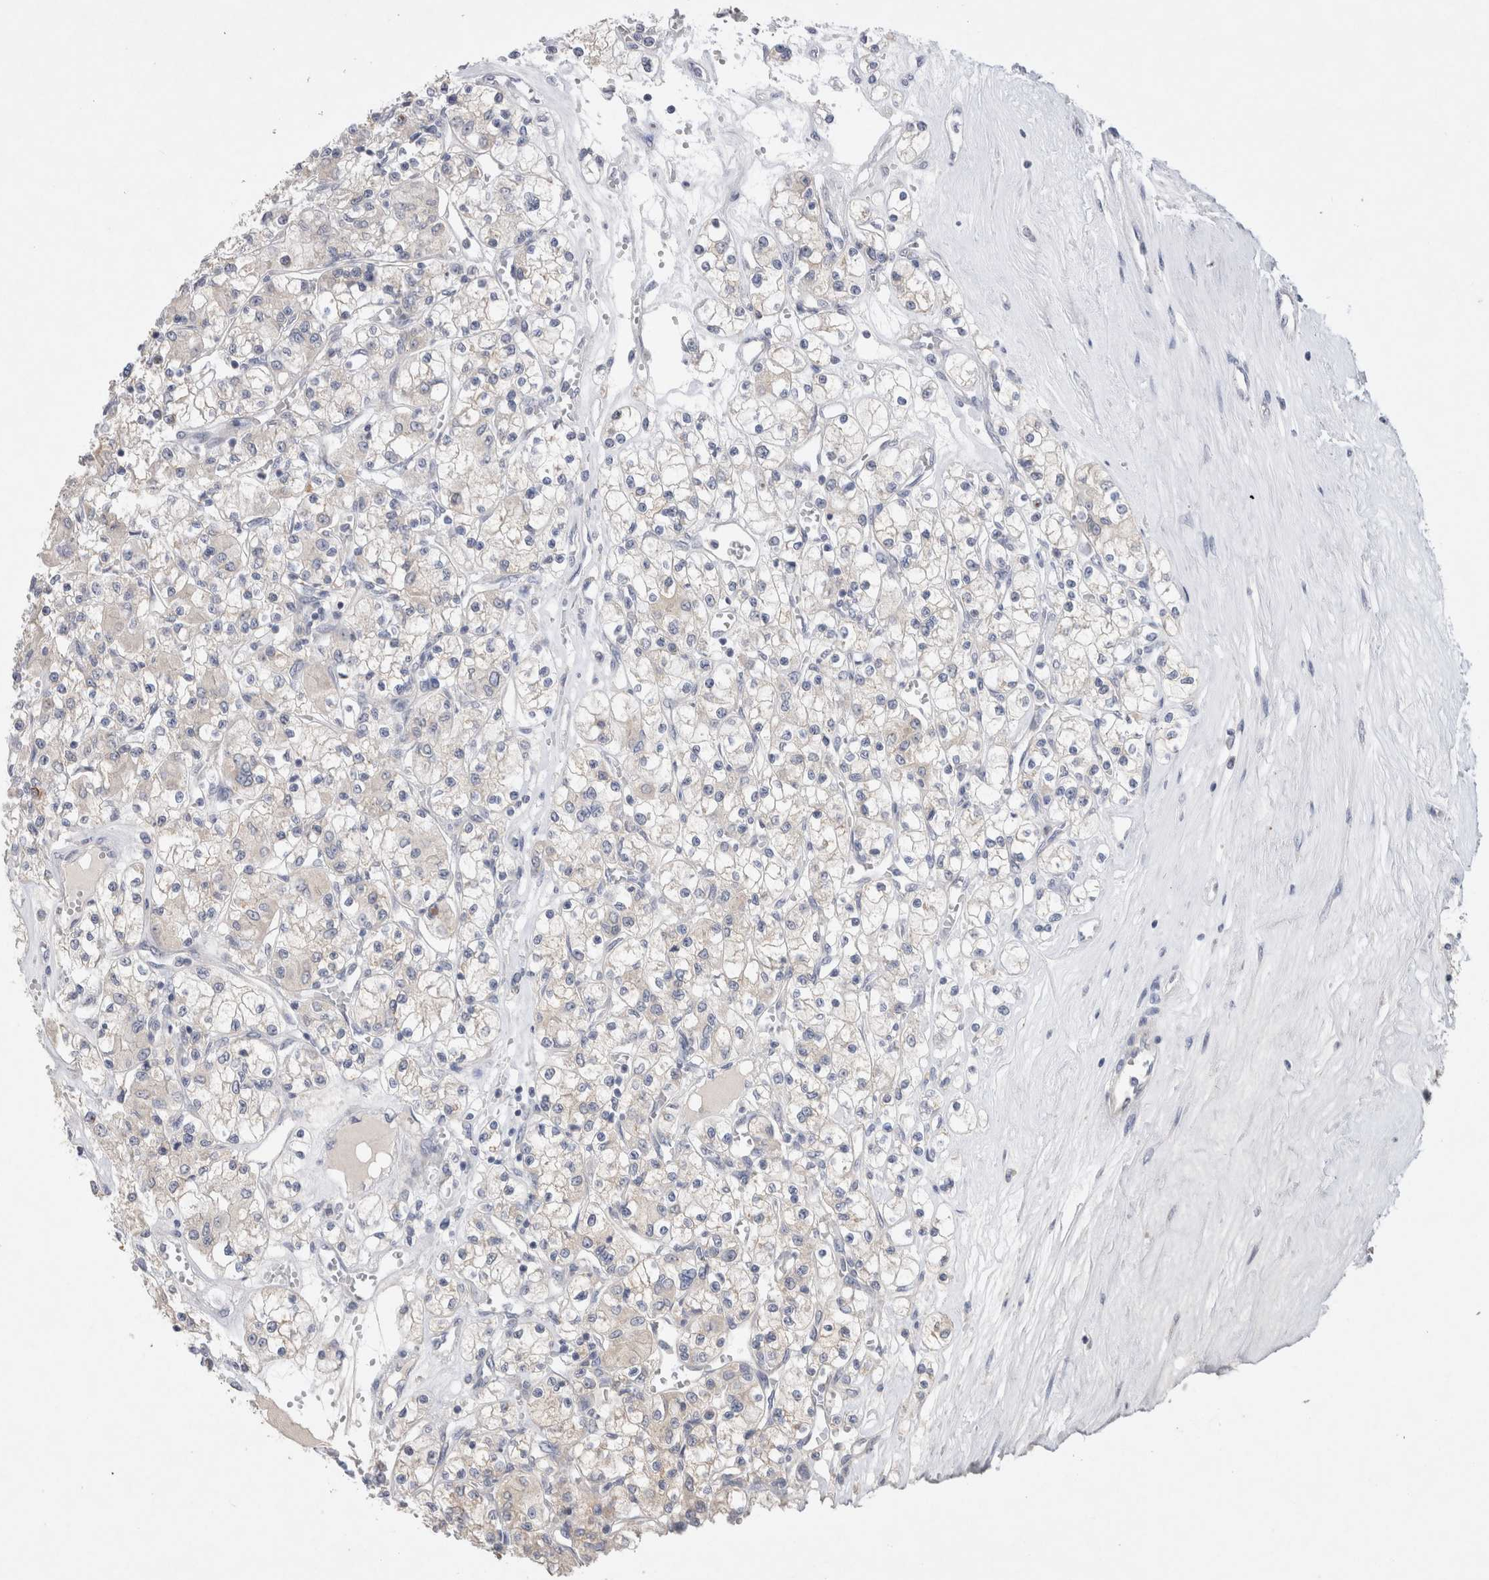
{"staining": {"intensity": "negative", "quantity": "none", "location": "none"}, "tissue": "renal cancer", "cell_type": "Tumor cells", "image_type": "cancer", "snomed": [{"axis": "morphology", "description": "Adenocarcinoma, NOS"}, {"axis": "topography", "description": "Kidney"}], "caption": "DAB immunohistochemical staining of human renal cancer (adenocarcinoma) demonstrates no significant staining in tumor cells.", "gene": "GAS1", "patient": {"sex": "female", "age": 59}}